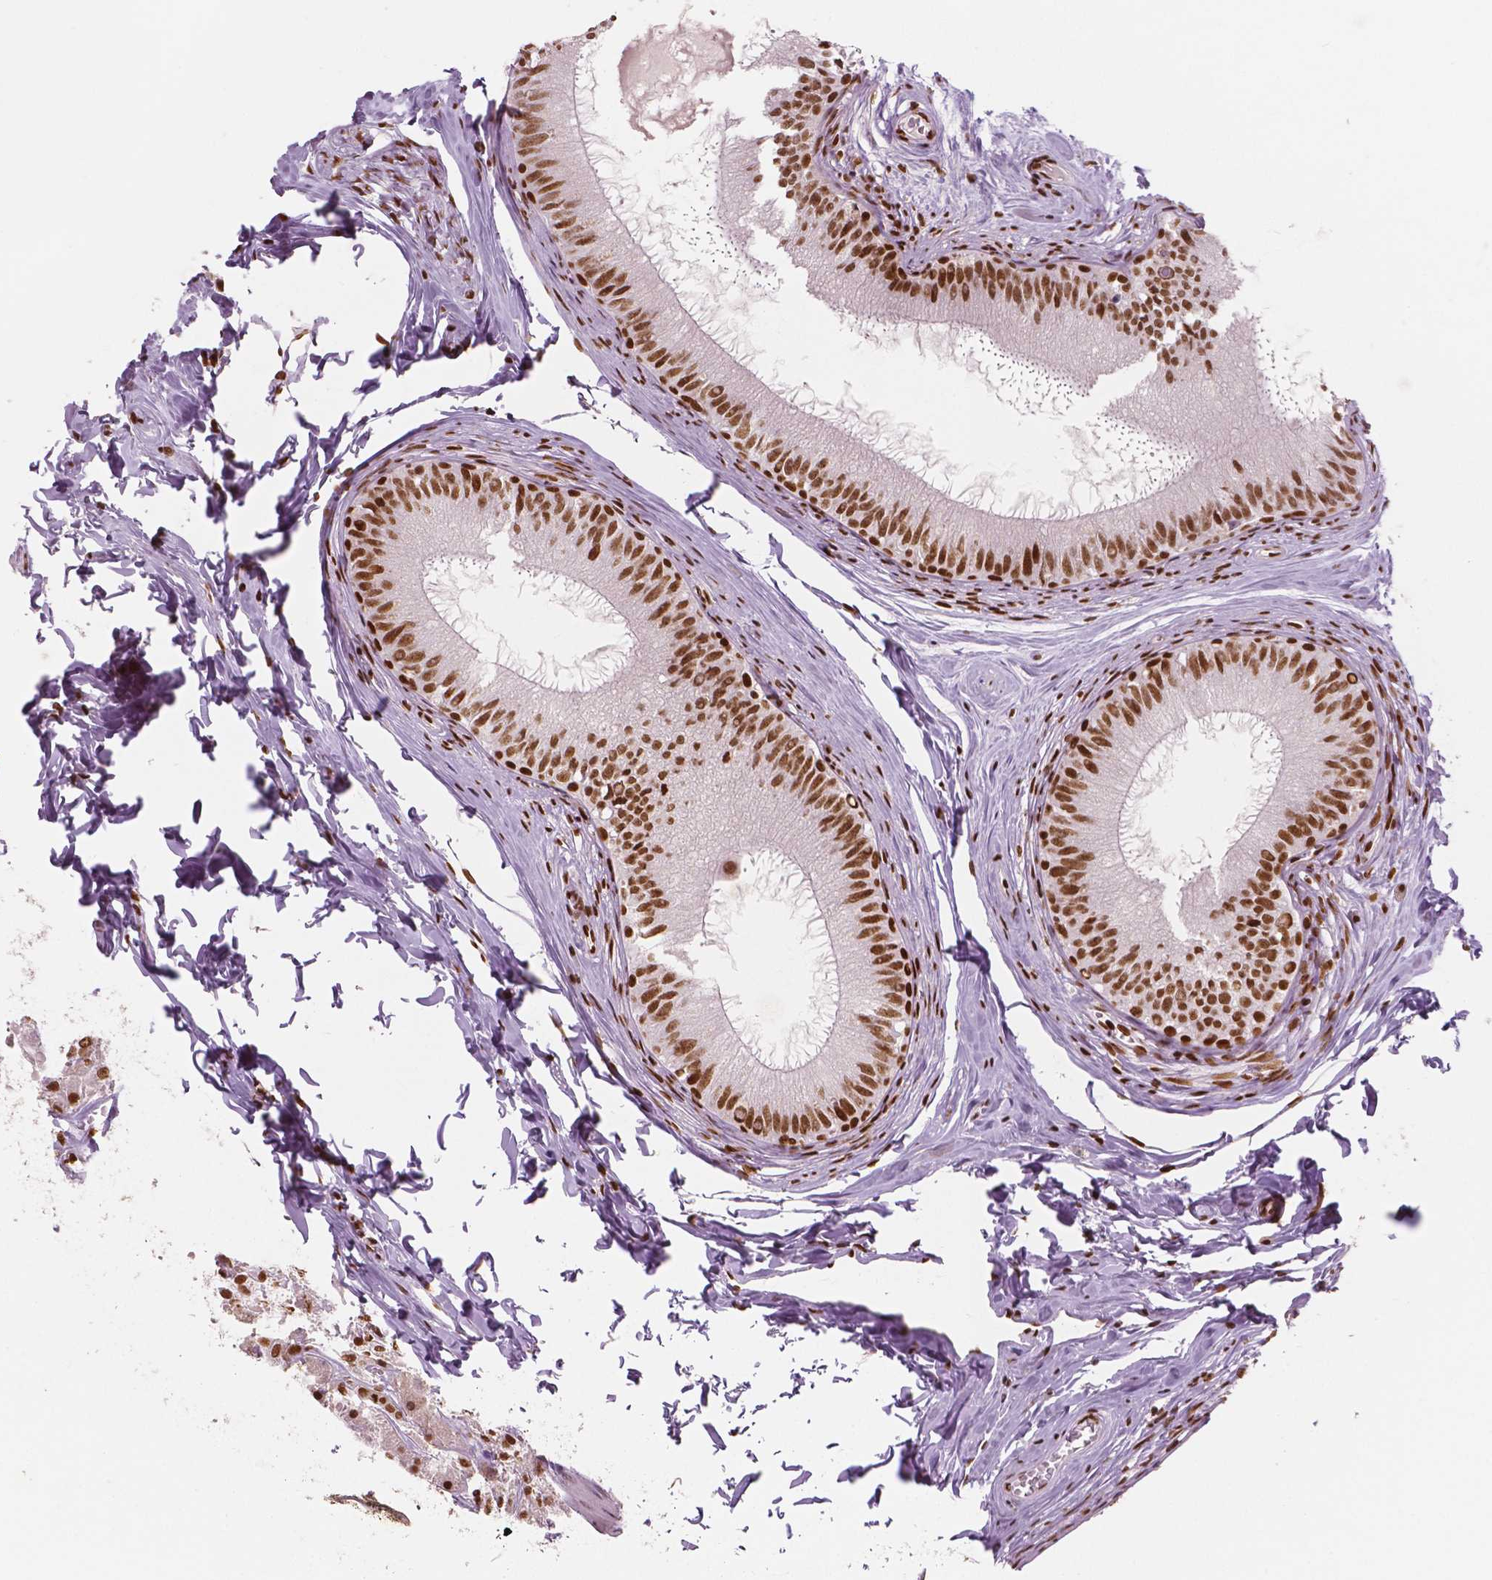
{"staining": {"intensity": "strong", "quantity": ">75%", "location": "nuclear"}, "tissue": "epididymis", "cell_type": "Glandular cells", "image_type": "normal", "snomed": [{"axis": "morphology", "description": "Normal tissue, NOS"}, {"axis": "topography", "description": "Epididymis"}], "caption": "Glandular cells display high levels of strong nuclear positivity in approximately >75% of cells in benign human epididymis. Ihc stains the protein in brown and the nuclei are stained blue.", "gene": "BRD4", "patient": {"sex": "male", "age": 45}}